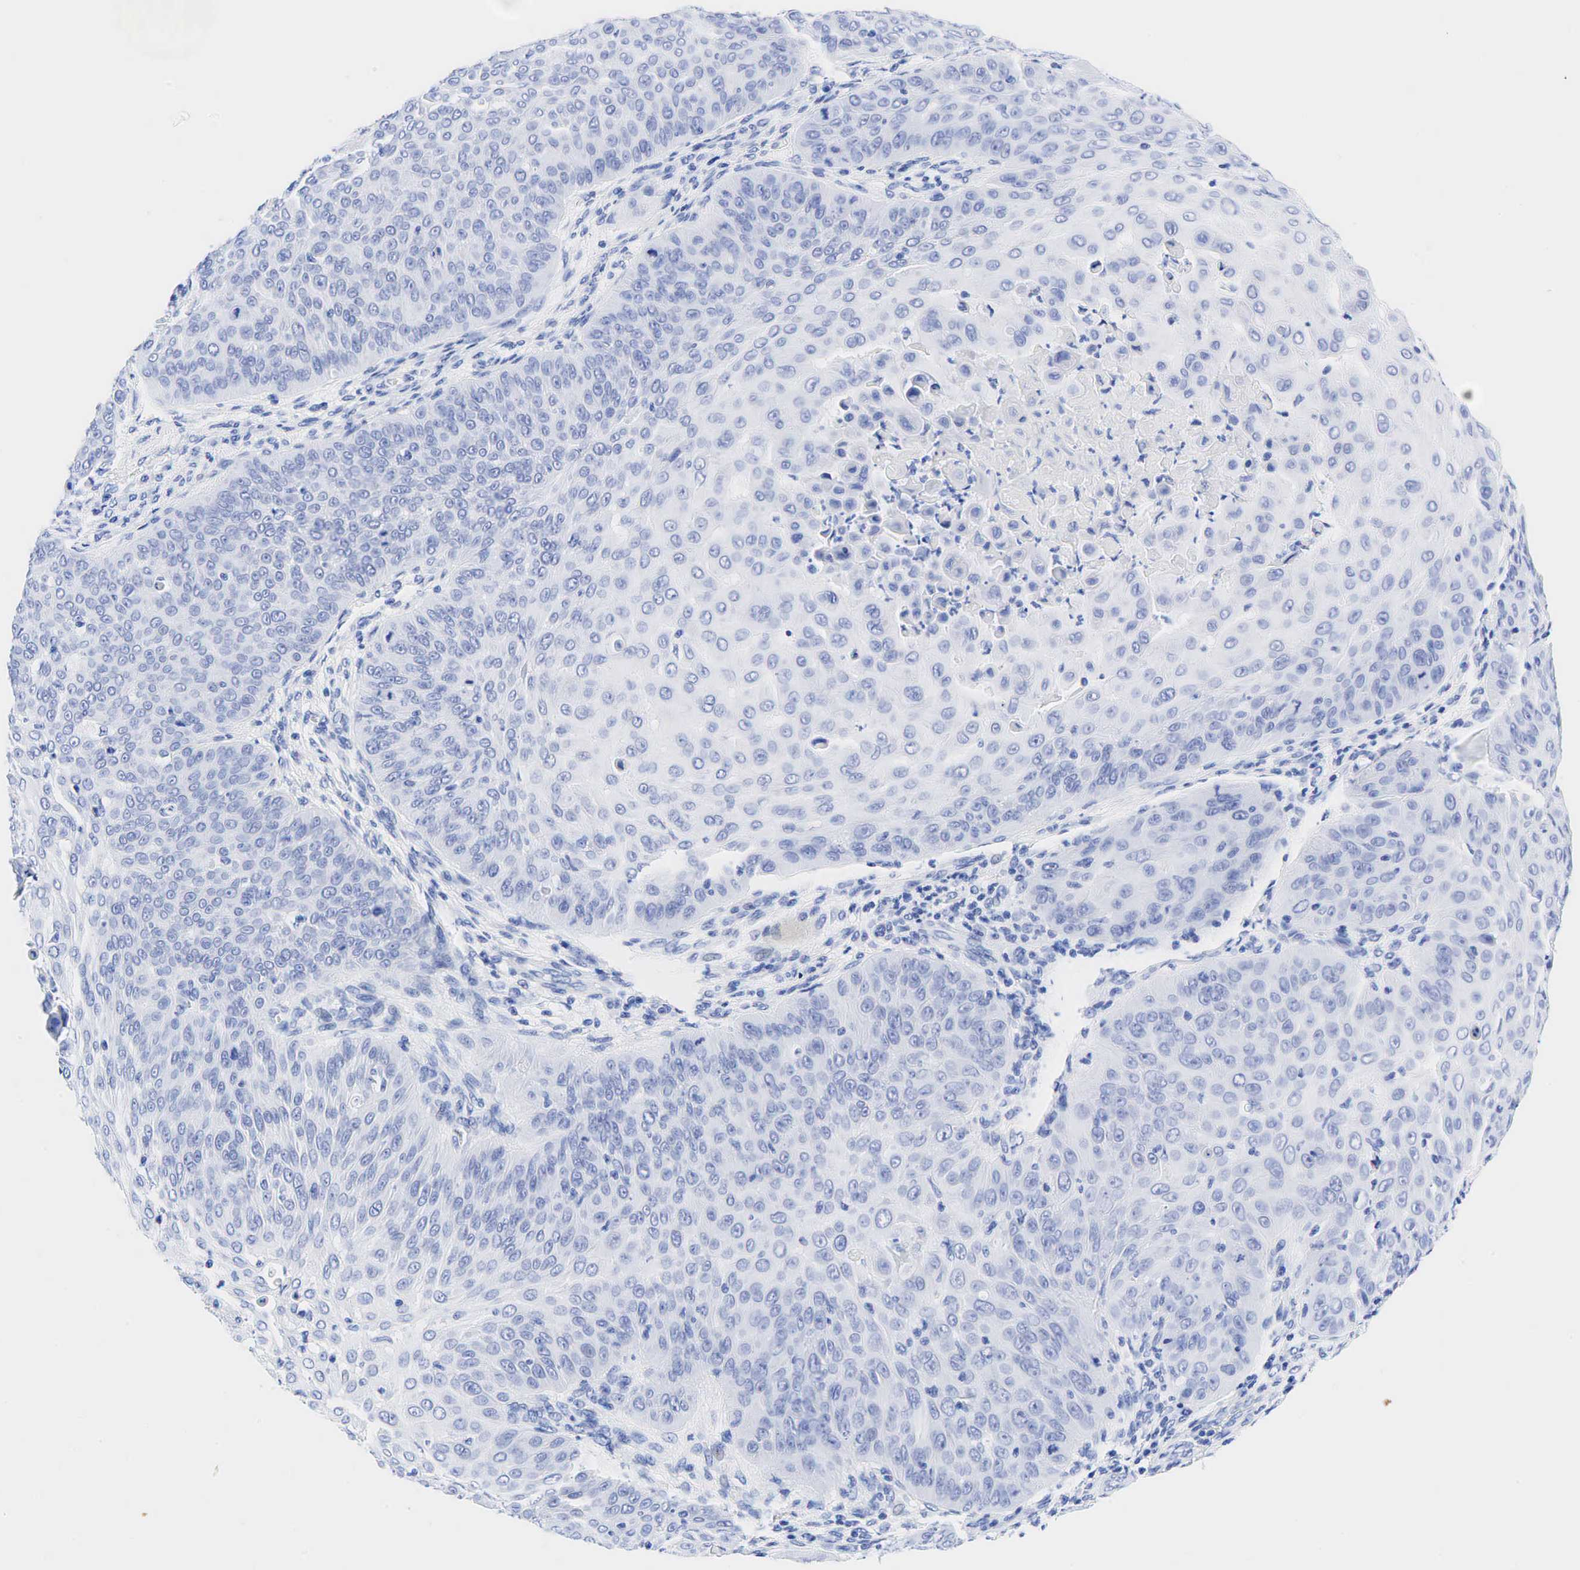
{"staining": {"intensity": "negative", "quantity": "none", "location": "none"}, "tissue": "skin cancer", "cell_type": "Tumor cells", "image_type": "cancer", "snomed": [{"axis": "morphology", "description": "Squamous cell carcinoma, NOS"}, {"axis": "topography", "description": "Skin"}], "caption": "IHC image of human skin squamous cell carcinoma stained for a protein (brown), which demonstrates no staining in tumor cells.", "gene": "CHGA", "patient": {"sex": "male", "age": 82}}